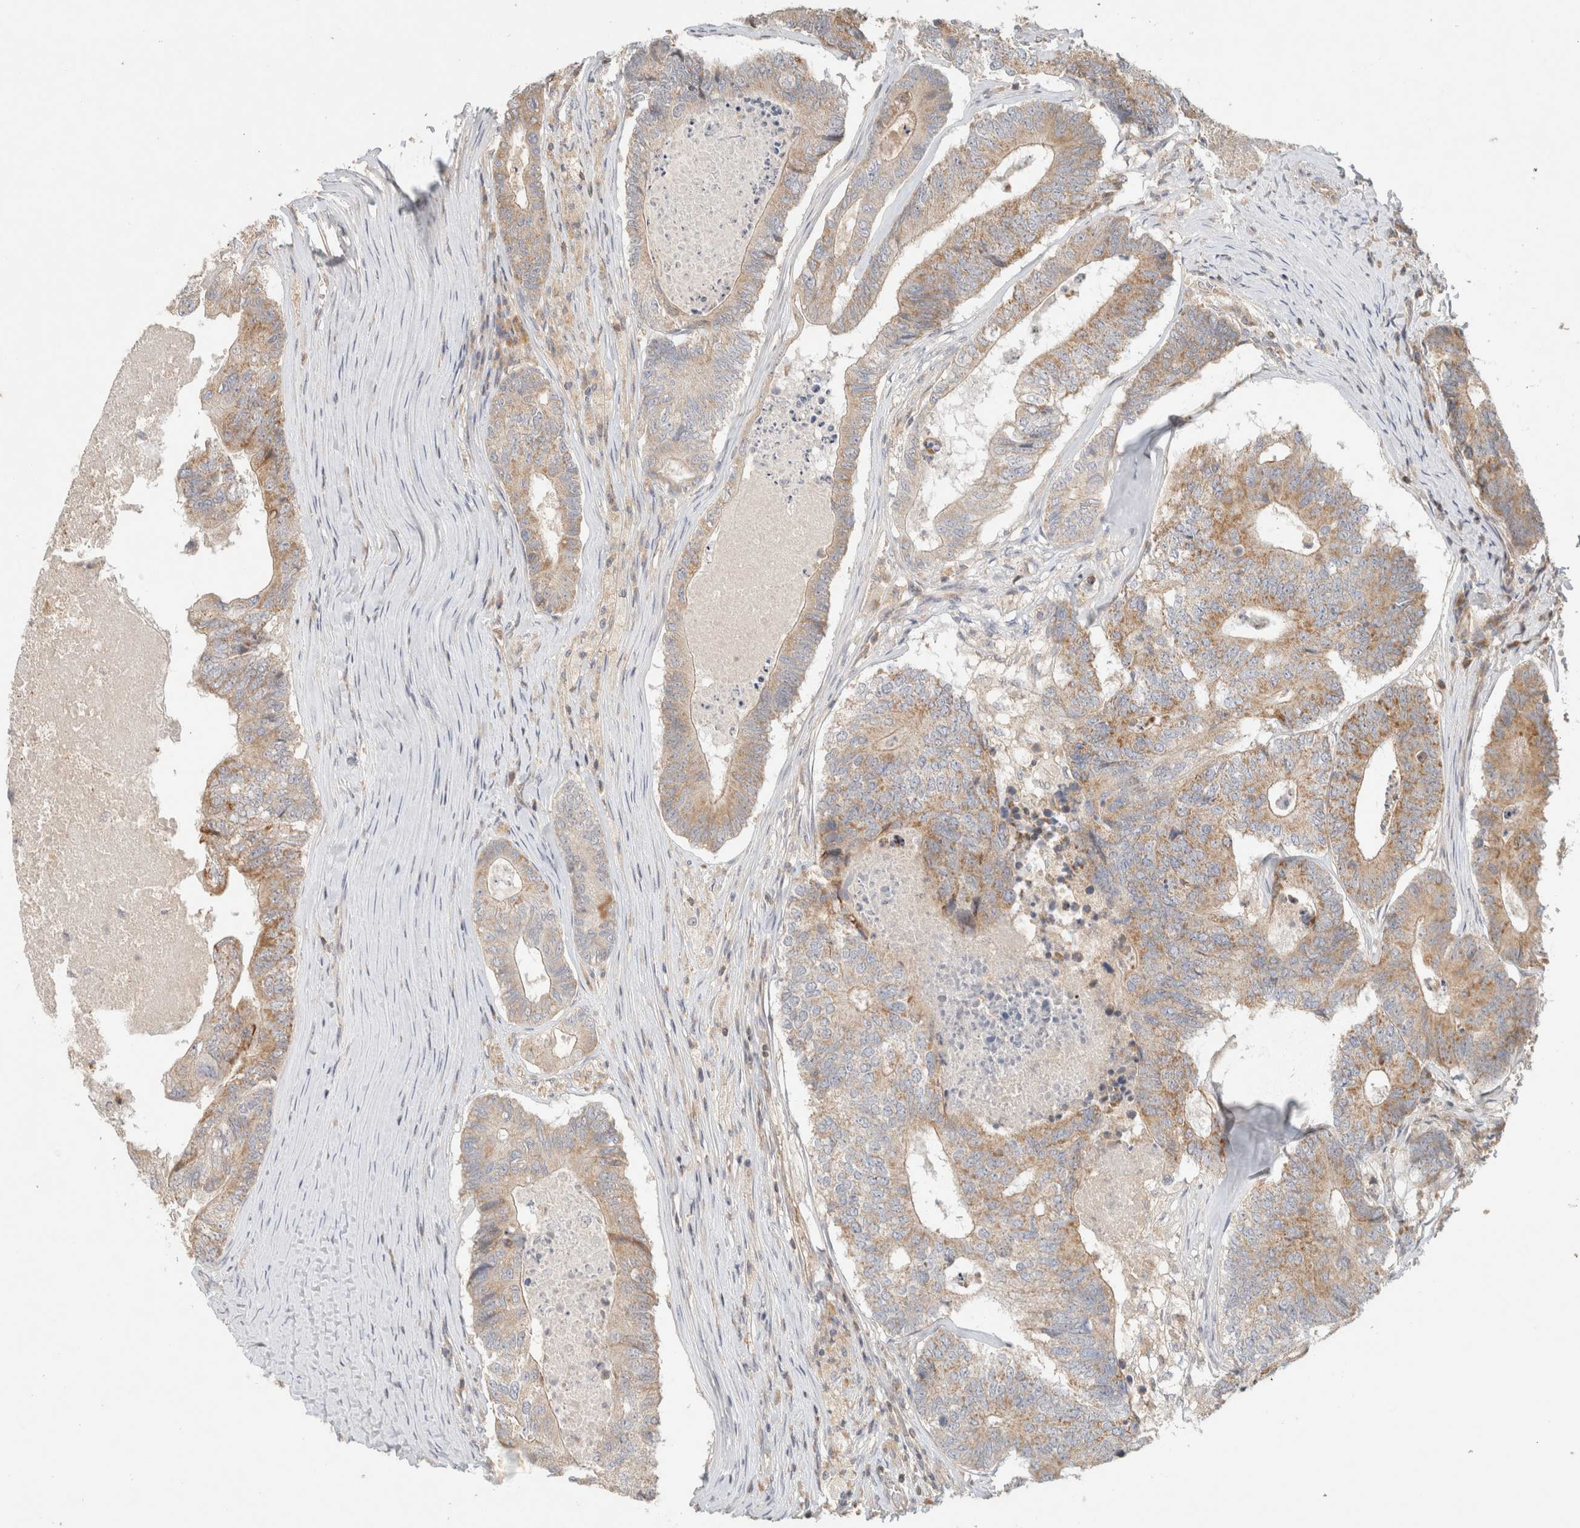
{"staining": {"intensity": "moderate", "quantity": ">75%", "location": "cytoplasmic/membranous"}, "tissue": "colorectal cancer", "cell_type": "Tumor cells", "image_type": "cancer", "snomed": [{"axis": "morphology", "description": "Adenocarcinoma, NOS"}, {"axis": "topography", "description": "Colon"}], "caption": "Protein staining of colorectal cancer tissue shows moderate cytoplasmic/membranous staining in about >75% of tumor cells.", "gene": "MRM3", "patient": {"sex": "female", "age": 67}}